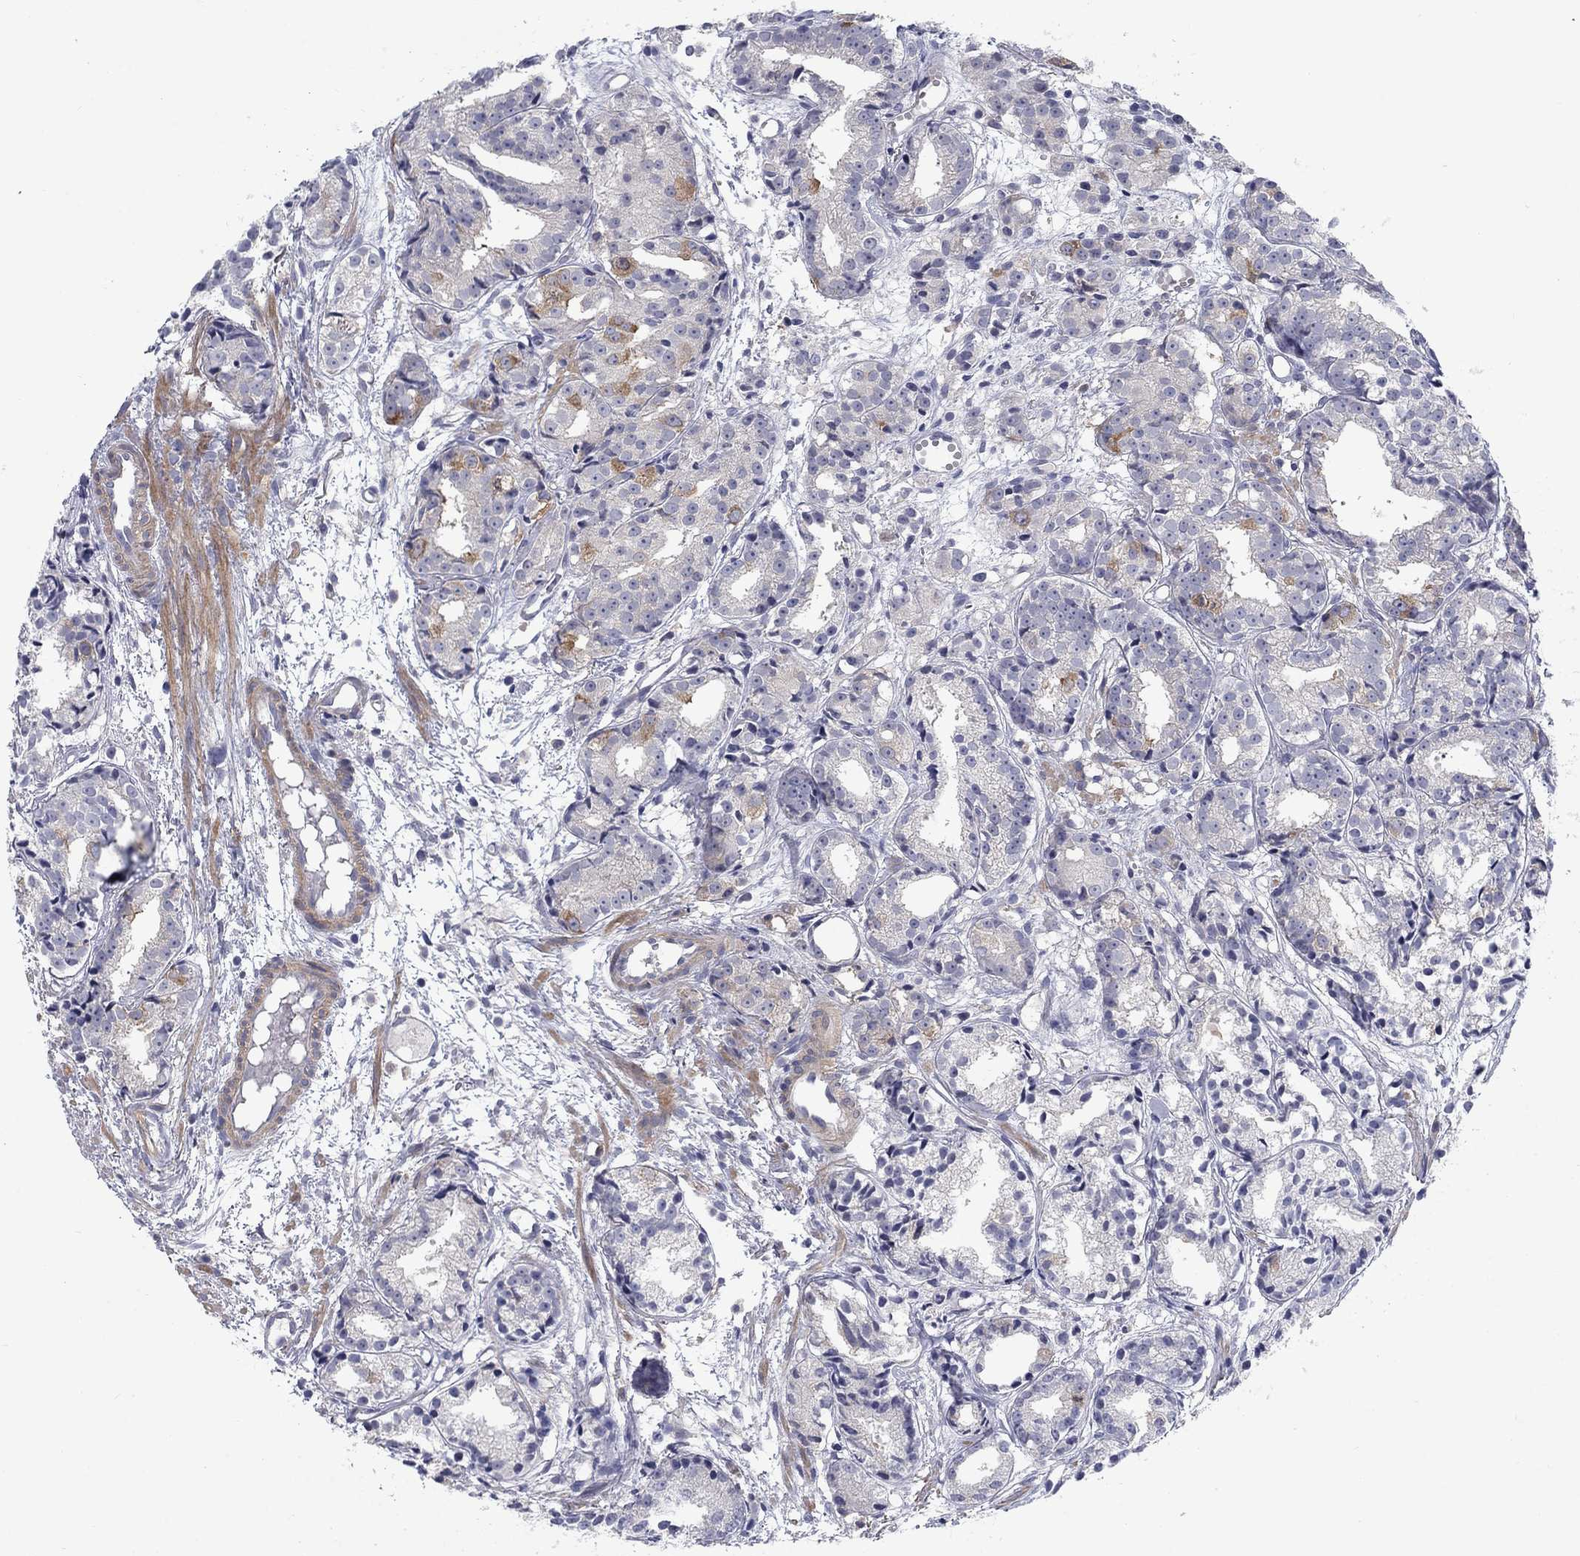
{"staining": {"intensity": "moderate", "quantity": "<25%", "location": "cytoplasmic/membranous"}, "tissue": "prostate cancer", "cell_type": "Tumor cells", "image_type": "cancer", "snomed": [{"axis": "morphology", "description": "Adenocarcinoma, Medium grade"}, {"axis": "topography", "description": "Prostate"}], "caption": "The immunohistochemical stain highlights moderate cytoplasmic/membranous expression in tumor cells of prostate cancer (adenocarcinoma (medium-grade)) tissue. Immunohistochemistry stains the protein in brown and the nuclei are stained blue.", "gene": "KIF15", "patient": {"sex": "male", "age": 74}}